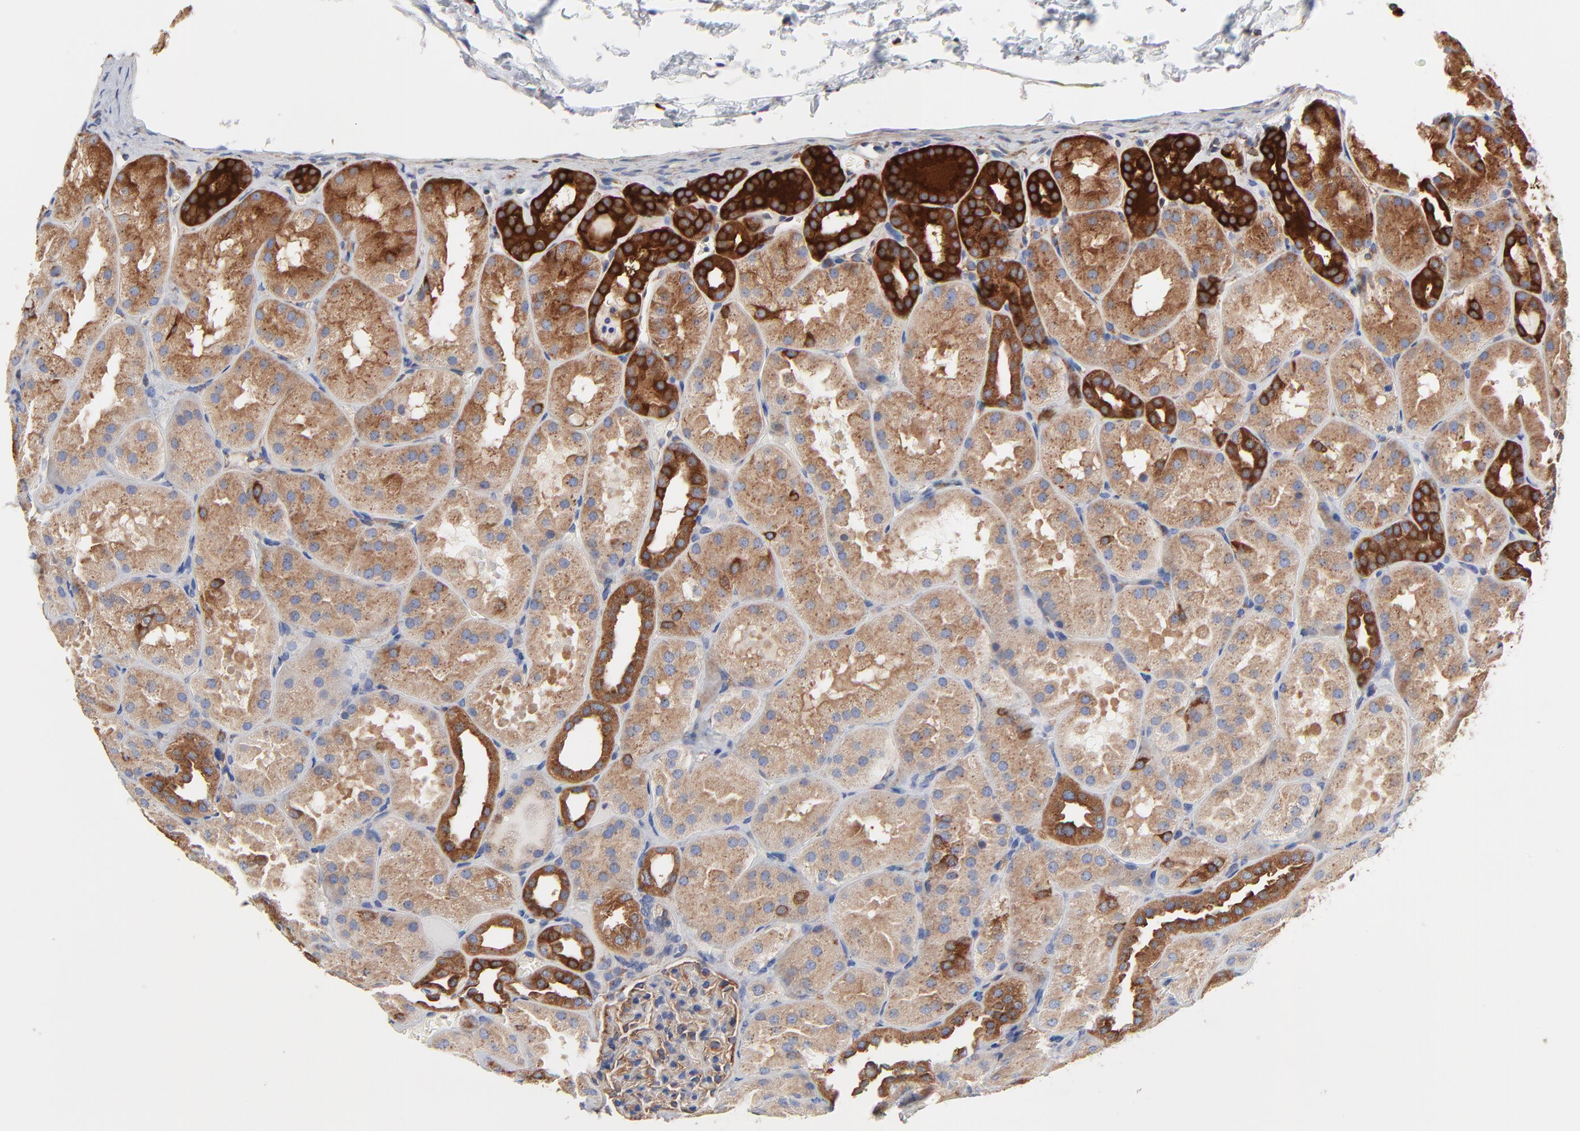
{"staining": {"intensity": "moderate", "quantity": ">75%", "location": "cytoplasmic/membranous"}, "tissue": "kidney", "cell_type": "Cells in glomeruli", "image_type": "normal", "snomed": [{"axis": "morphology", "description": "Normal tissue, NOS"}, {"axis": "topography", "description": "Kidney"}], "caption": "About >75% of cells in glomeruli in unremarkable human kidney show moderate cytoplasmic/membranous protein staining as visualized by brown immunohistochemical staining.", "gene": "CD2AP", "patient": {"sex": "male", "age": 28}}